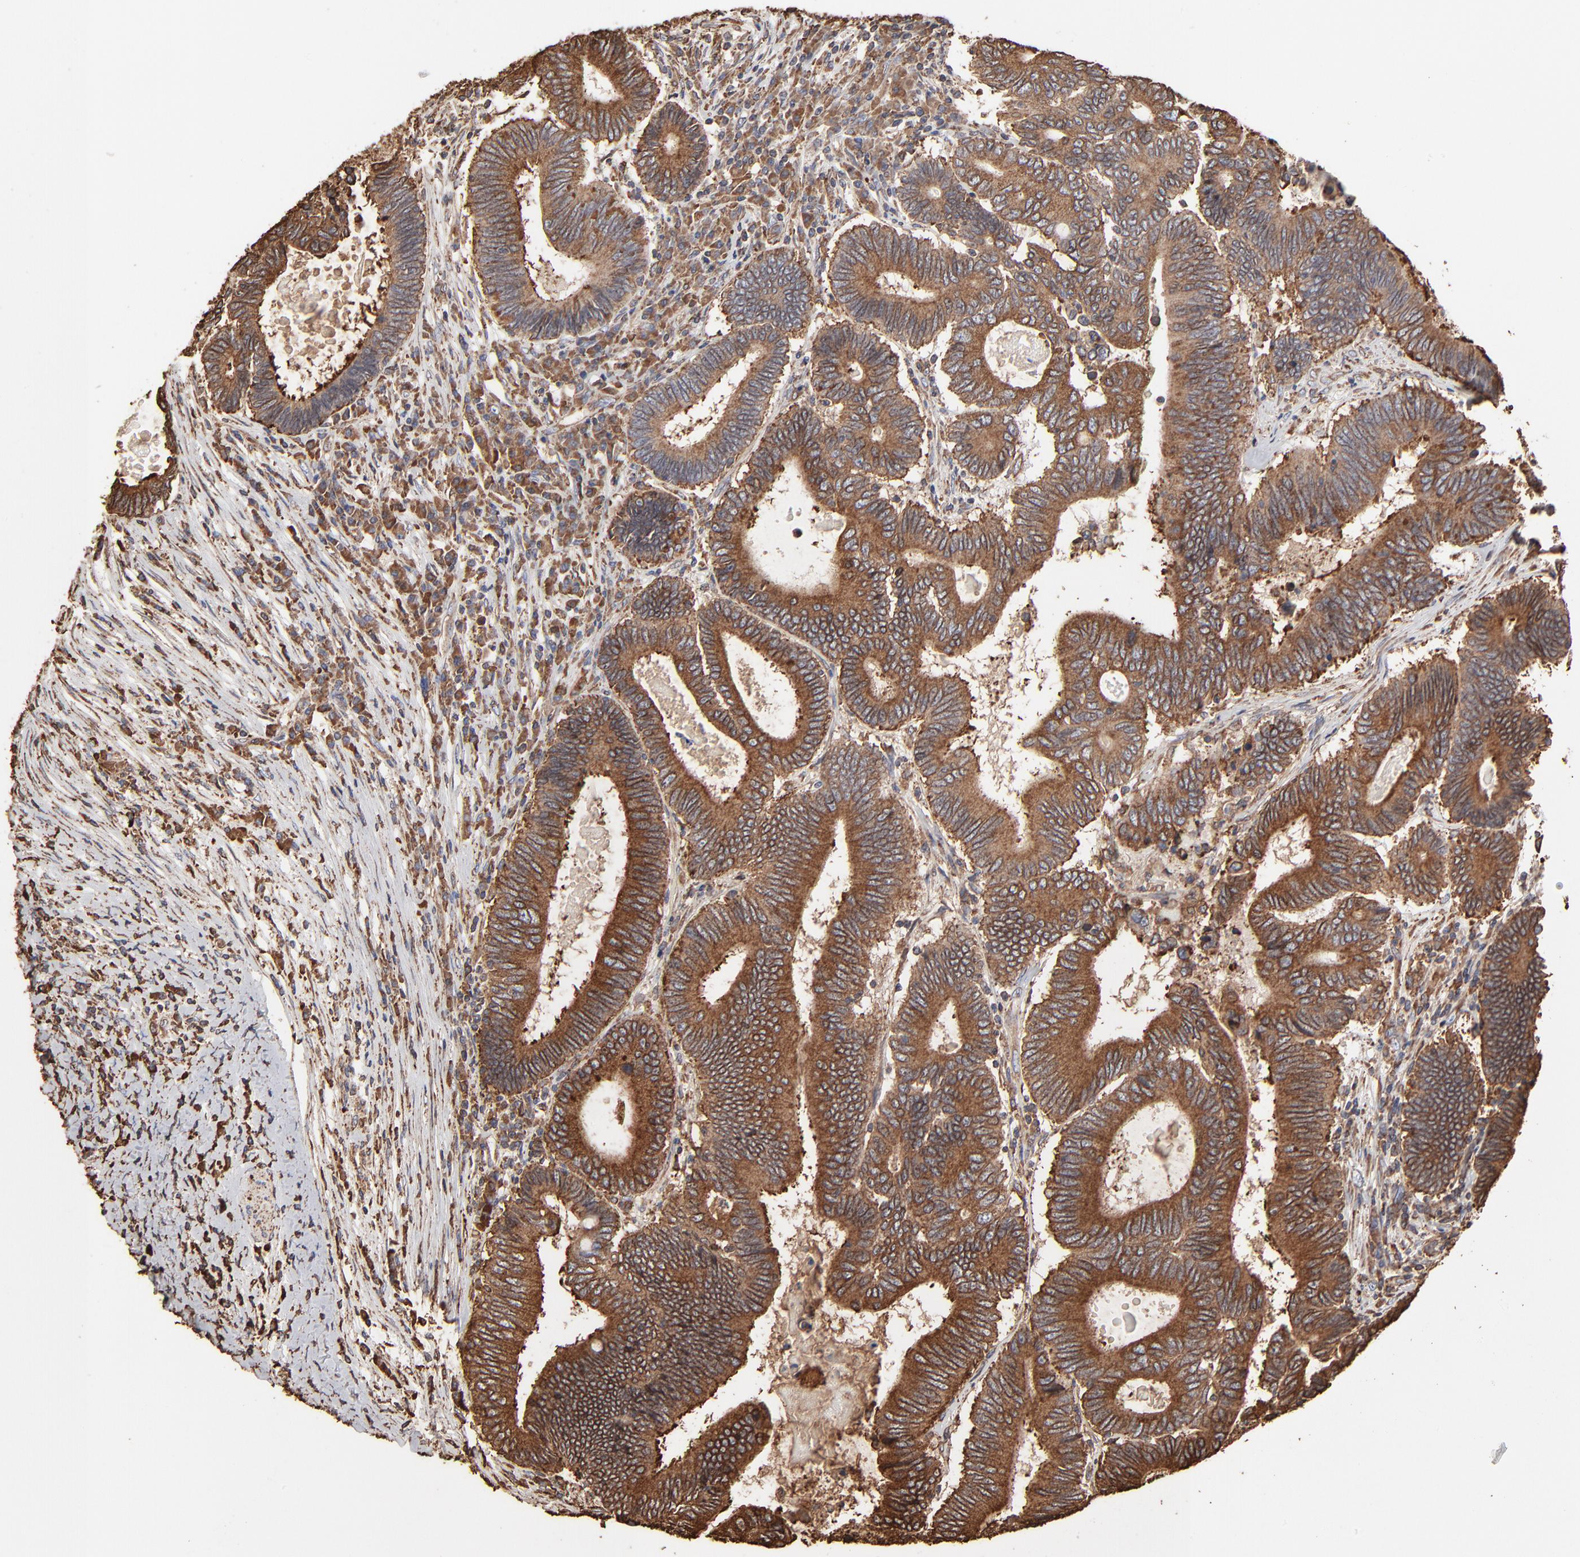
{"staining": {"intensity": "moderate", "quantity": ">75%", "location": "cytoplasmic/membranous"}, "tissue": "colorectal cancer", "cell_type": "Tumor cells", "image_type": "cancer", "snomed": [{"axis": "morphology", "description": "Adenocarcinoma, NOS"}, {"axis": "topography", "description": "Colon"}], "caption": "This image shows immunohistochemistry staining of adenocarcinoma (colorectal), with medium moderate cytoplasmic/membranous staining in approximately >75% of tumor cells.", "gene": "PDIA3", "patient": {"sex": "female", "age": 78}}